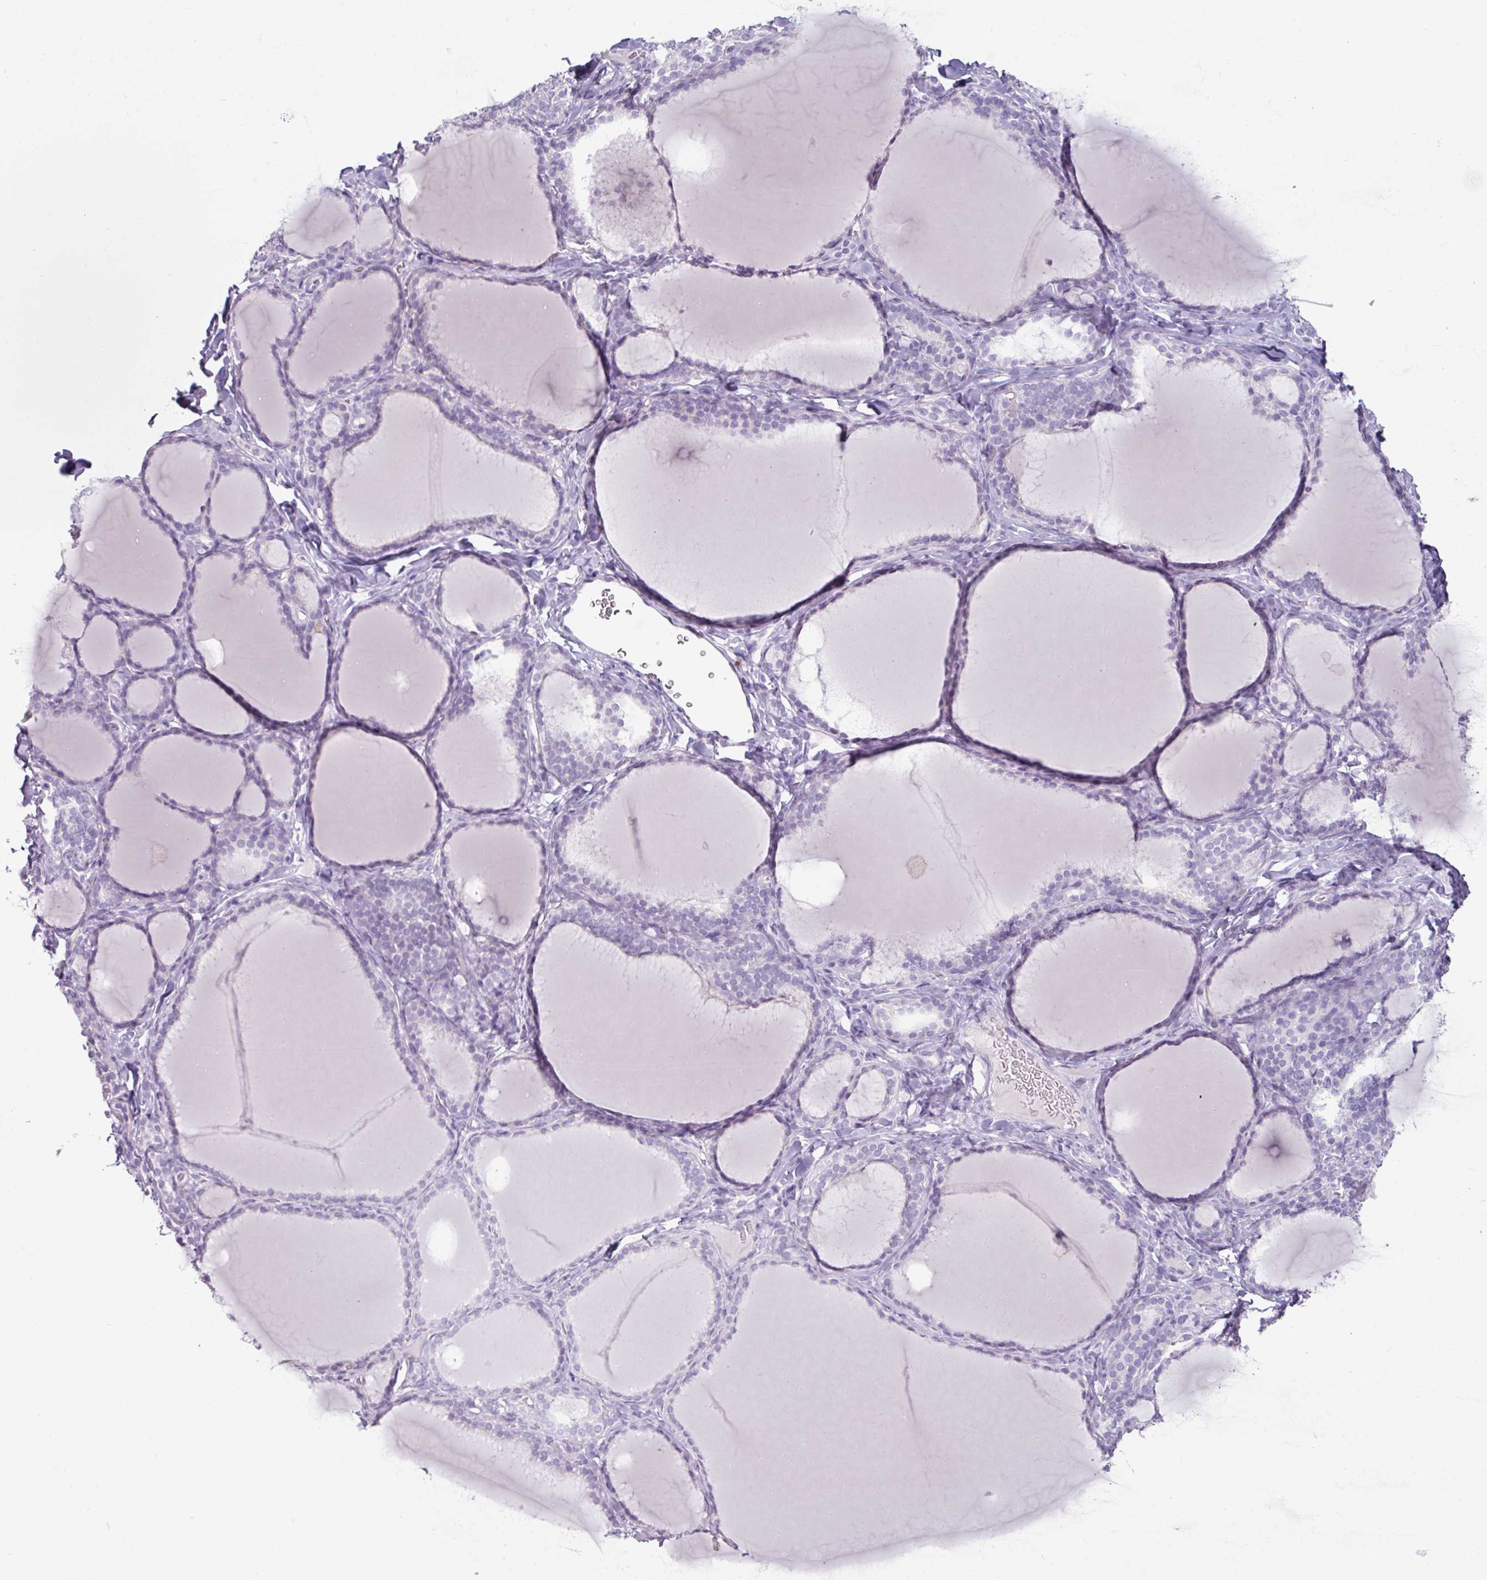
{"staining": {"intensity": "negative", "quantity": "none", "location": "none"}, "tissue": "thyroid gland", "cell_type": "Glandular cells", "image_type": "normal", "snomed": [{"axis": "morphology", "description": "Normal tissue, NOS"}, {"axis": "topography", "description": "Thyroid gland"}], "caption": "Protein analysis of unremarkable thyroid gland exhibits no significant expression in glandular cells.", "gene": "SLC27A5", "patient": {"sex": "female", "age": 31}}